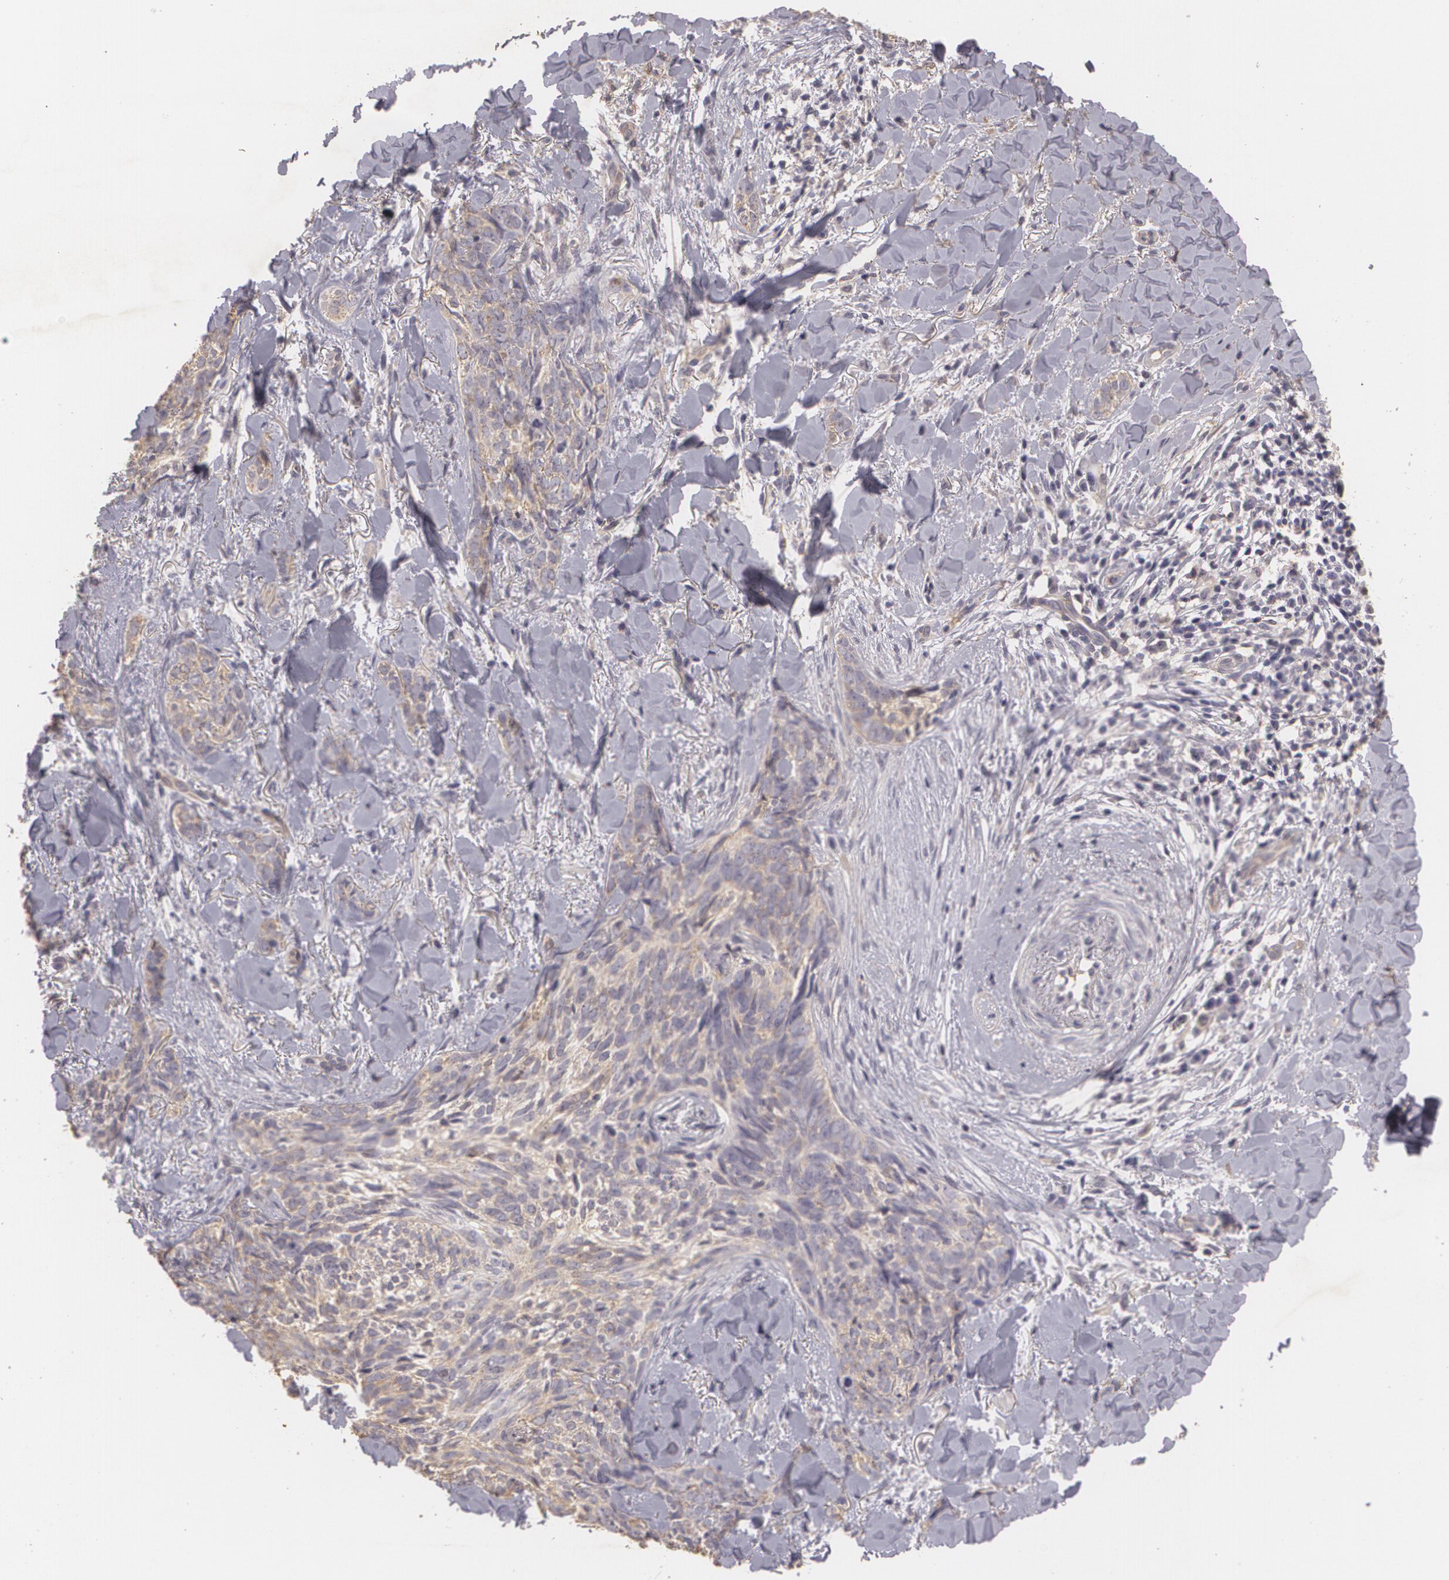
{"staining": {"intensity": "weak", "quantity": ">75%", "location": "cytoplasmic/membranous"}, "tissue": "skin cancer", "cell_type": "Tumor cells", "image_type": "cancer", "snomed": [{"axis": "morphology", "description": "Basal cell carcinoma"}, {"axis": "topography", "description": "Skin"}], "caption": "Immunohistochemistry (IHC) of skin cancer (basal cell carcinoma) demonstrates low levels of weak cytoplasmic/membranous positivity in approximately >75% of tumor cells.", "gene": "KCNA4", "patient": {"sex": "female", "age": 81}}